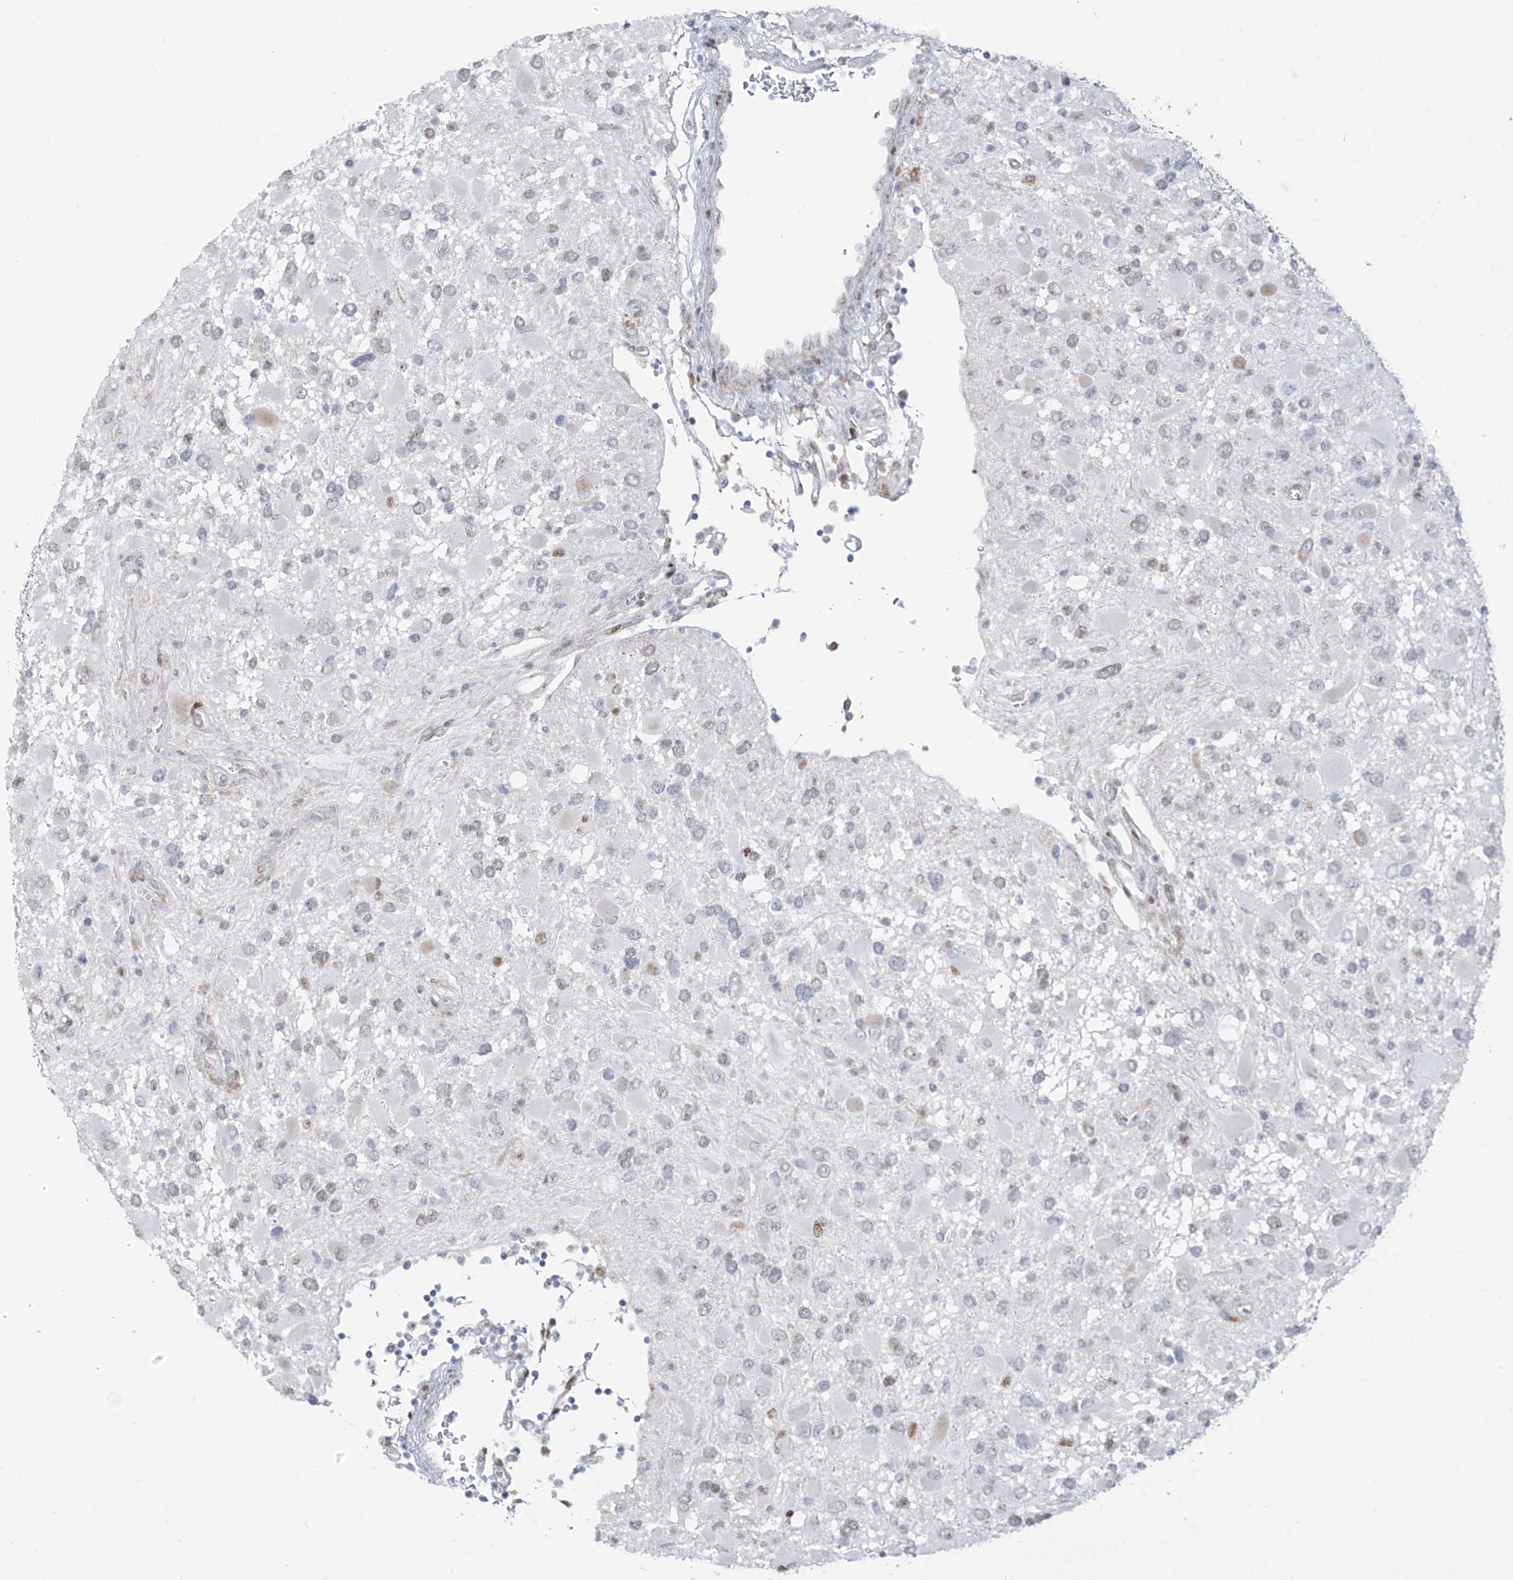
{"staining": {"intensity": "negative", "quantity": "none", "location": "none"}, "tissue": "glioma", "cell_type": "Tumor cells", "image_type": "cancer", "snomed": [{"axis": "morphology", "description": "Glioma, malignant, High grade"}, {"axis": "topography", "description": "Brain"}], "caption": "A high-resolution histopathology image shows immunohistochemistry staining of glioma, which demonstrates no significant staining in tumor cells.", "gene": "LIN9", "patient": {"sex": "male", "age": 53}}